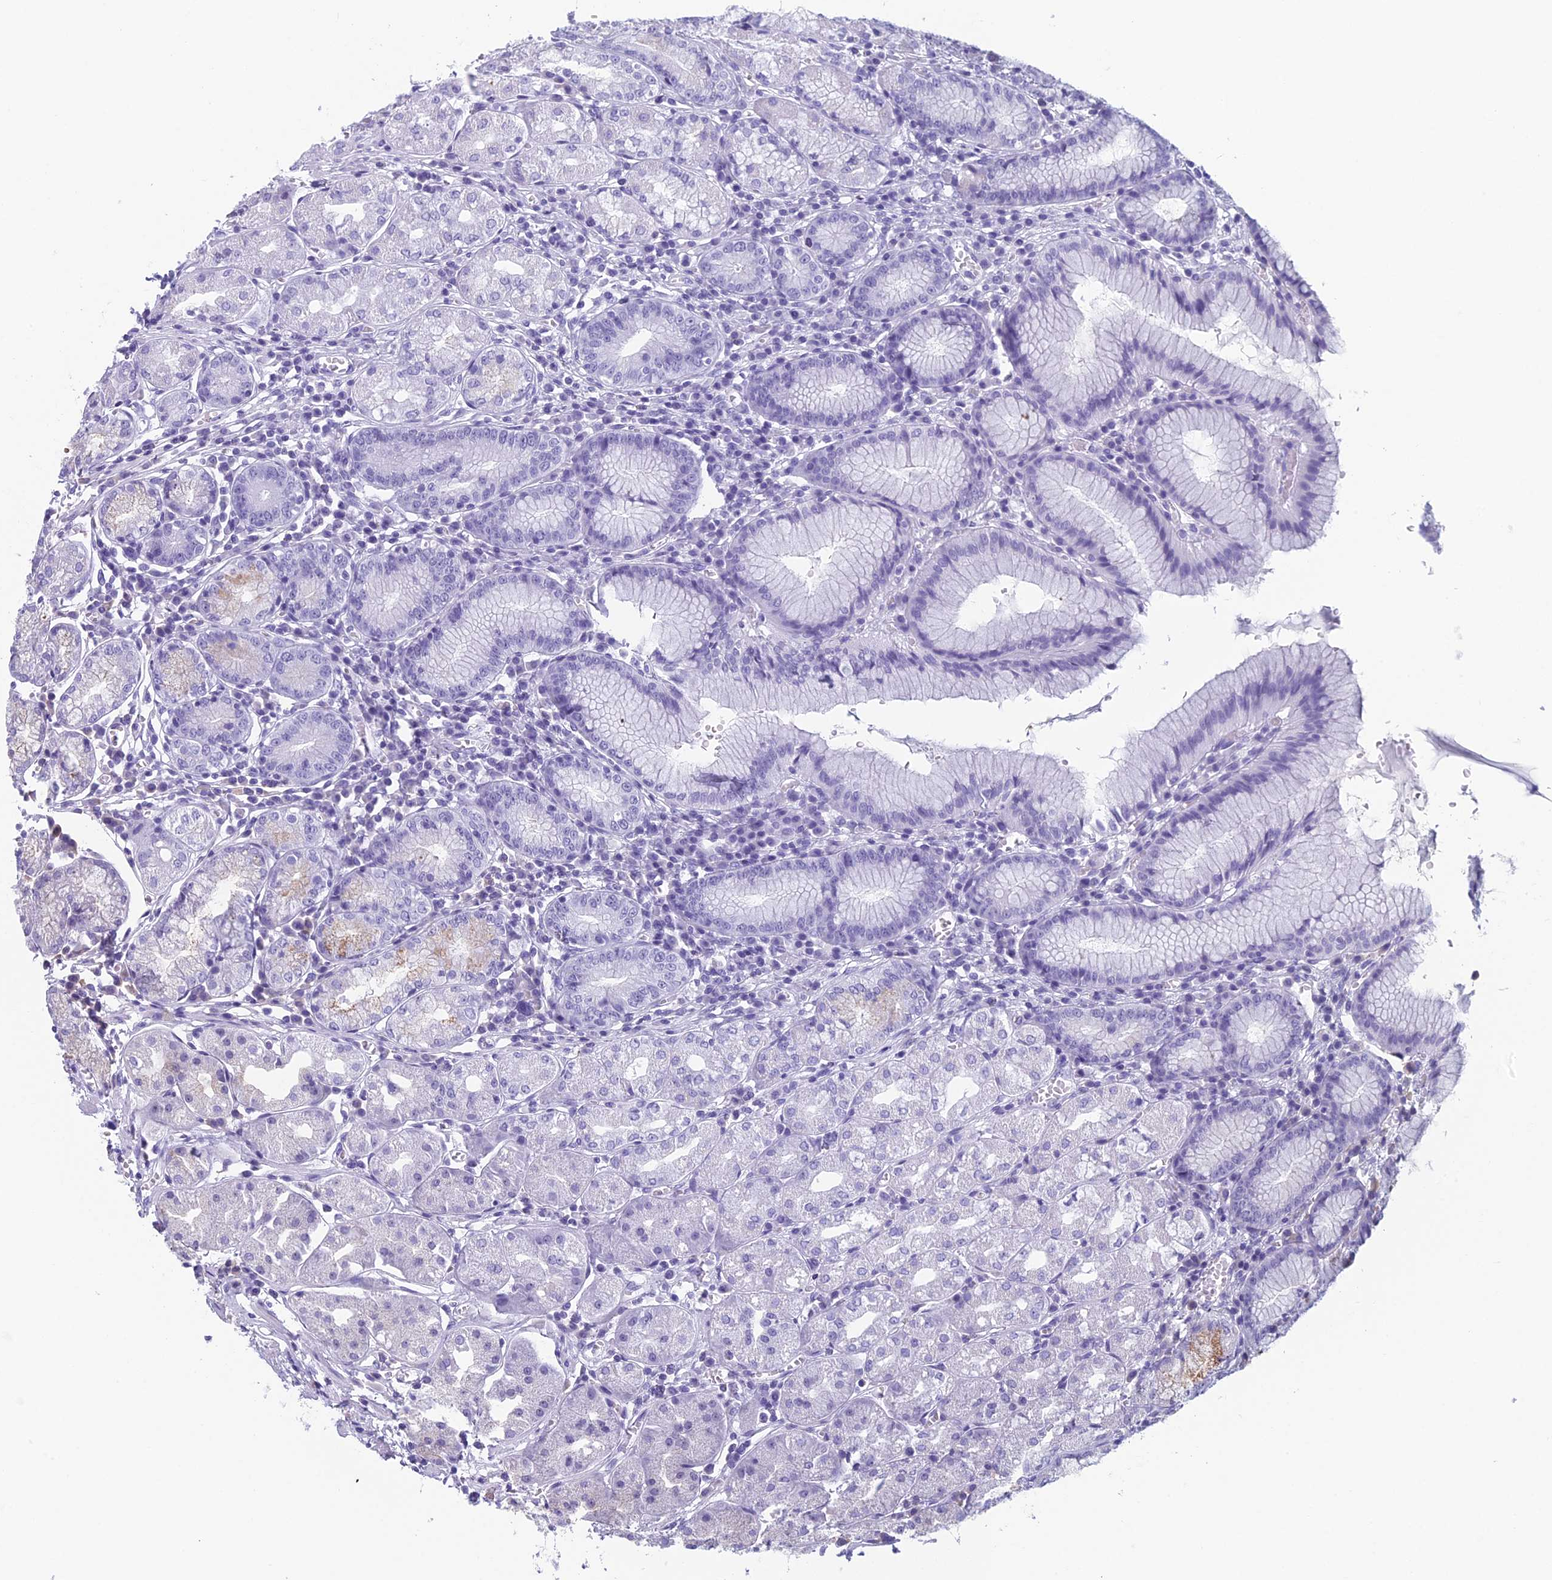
{"staining": {"intensity": "weak", "quantity": "<25%", "location": "cytoplasmic/membranous"}, "tissue": "stomach", "cell_type": "Glandular cells", "image_type": "normal", "snomed": [{"axis": "morphology", "description": "Normal tissue, NOS"}, {"axis": "topography", "description": "Stomach"}], "caption": "A high-resolution image shows IHC staining of benign stomach, which displays no significant positivity in glandular cells.", "gene": "NOC2L", "patient": {"sex": "male", "age": 55}}